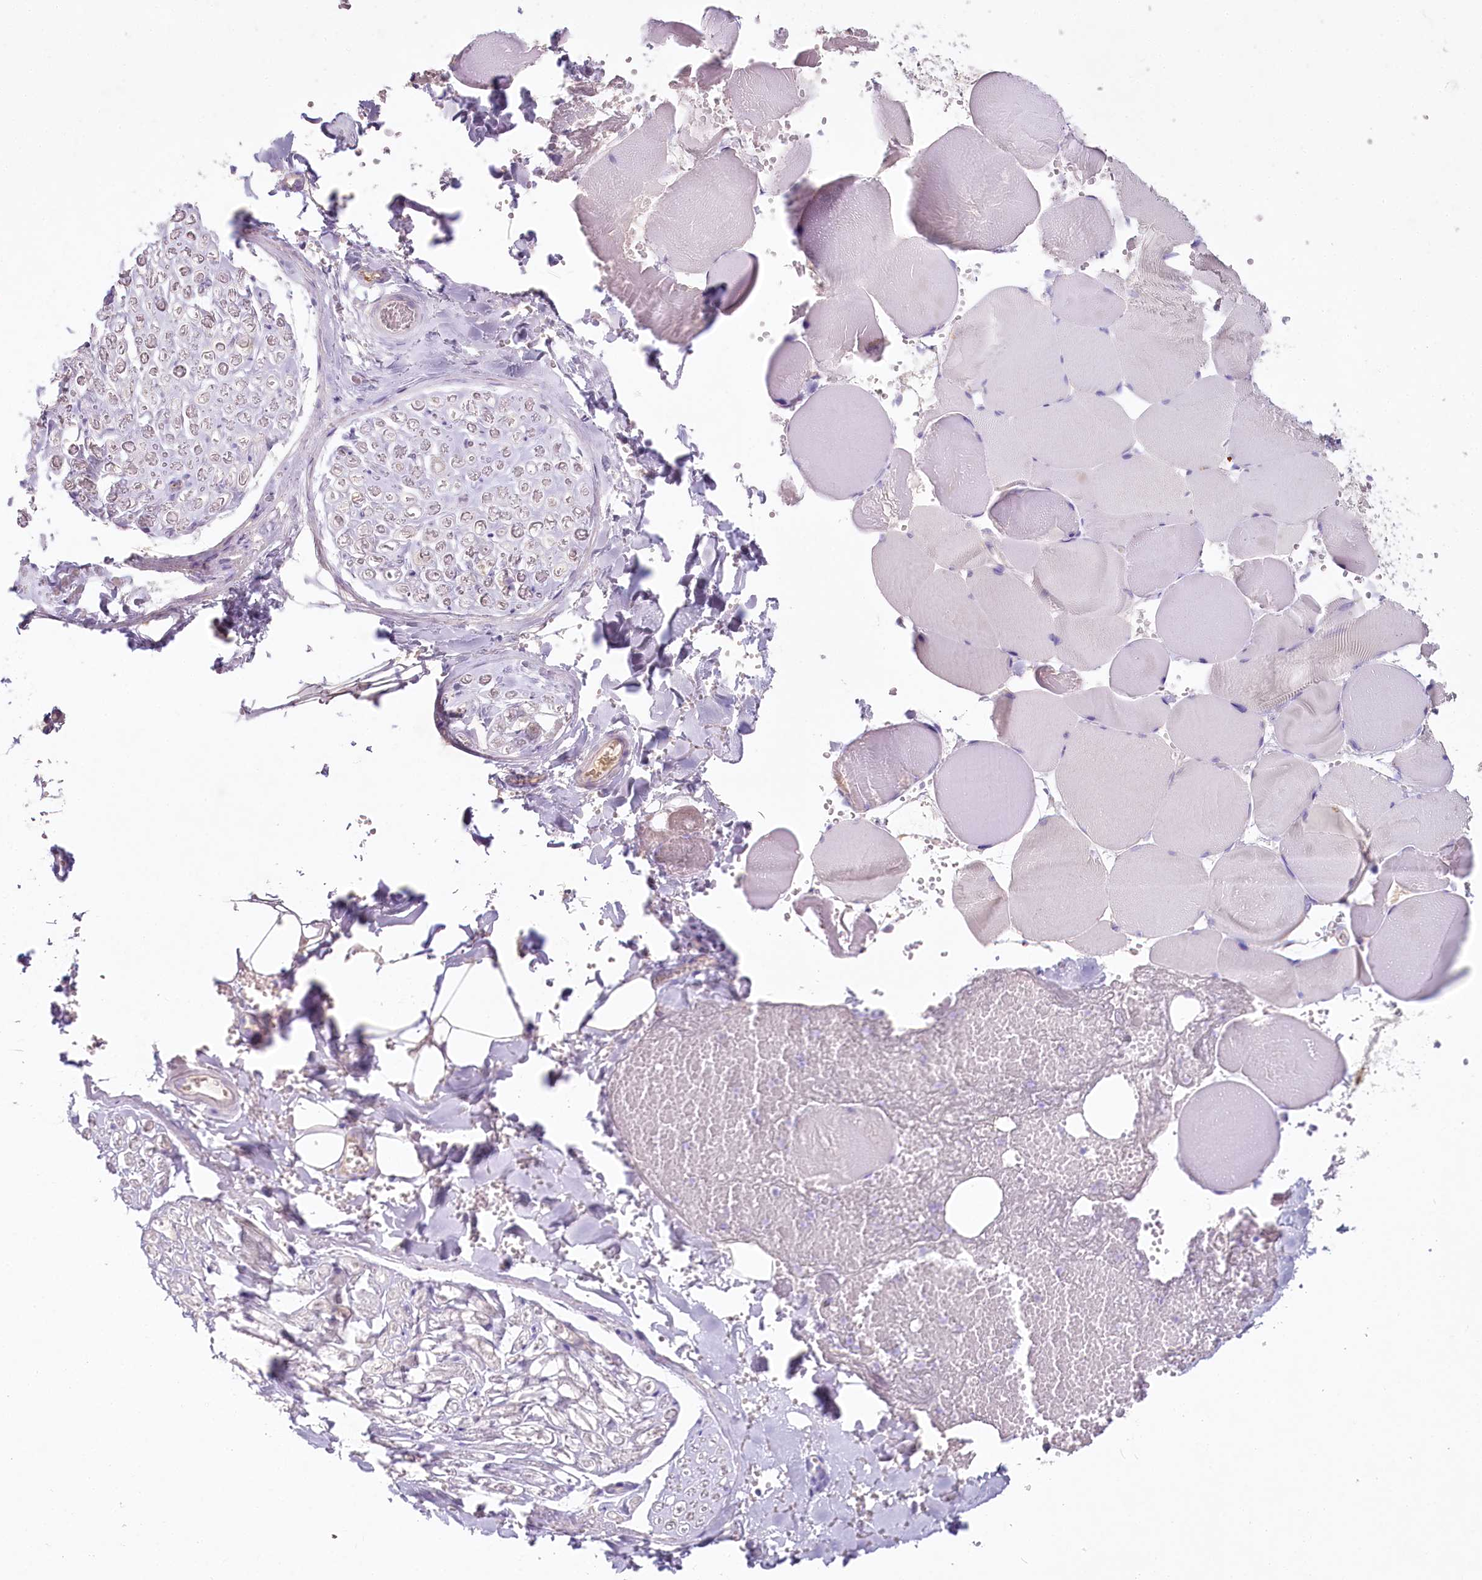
{"staining": {"intensity": "weak", "quantity": "<25%", "location": "cytoplasmic/membranous"}, "tissue": "adipose tissue", "cell_type": "Adipocytes", "image_type": "normal", "snomed": [{"axis": "morphology", "description": "Normal tissue, NOS"}, {"axis": "topography", "description": "Skeletal muscle"}, {"axis": "topography", "description": "Peripheral nerve tissue"}], "caption": "Protein analysis of unremarkable adipose tissue reveals no significant positivity in adipocytes.", "gene": "HPD", "patient": {"sex": "female", "age": 55}}